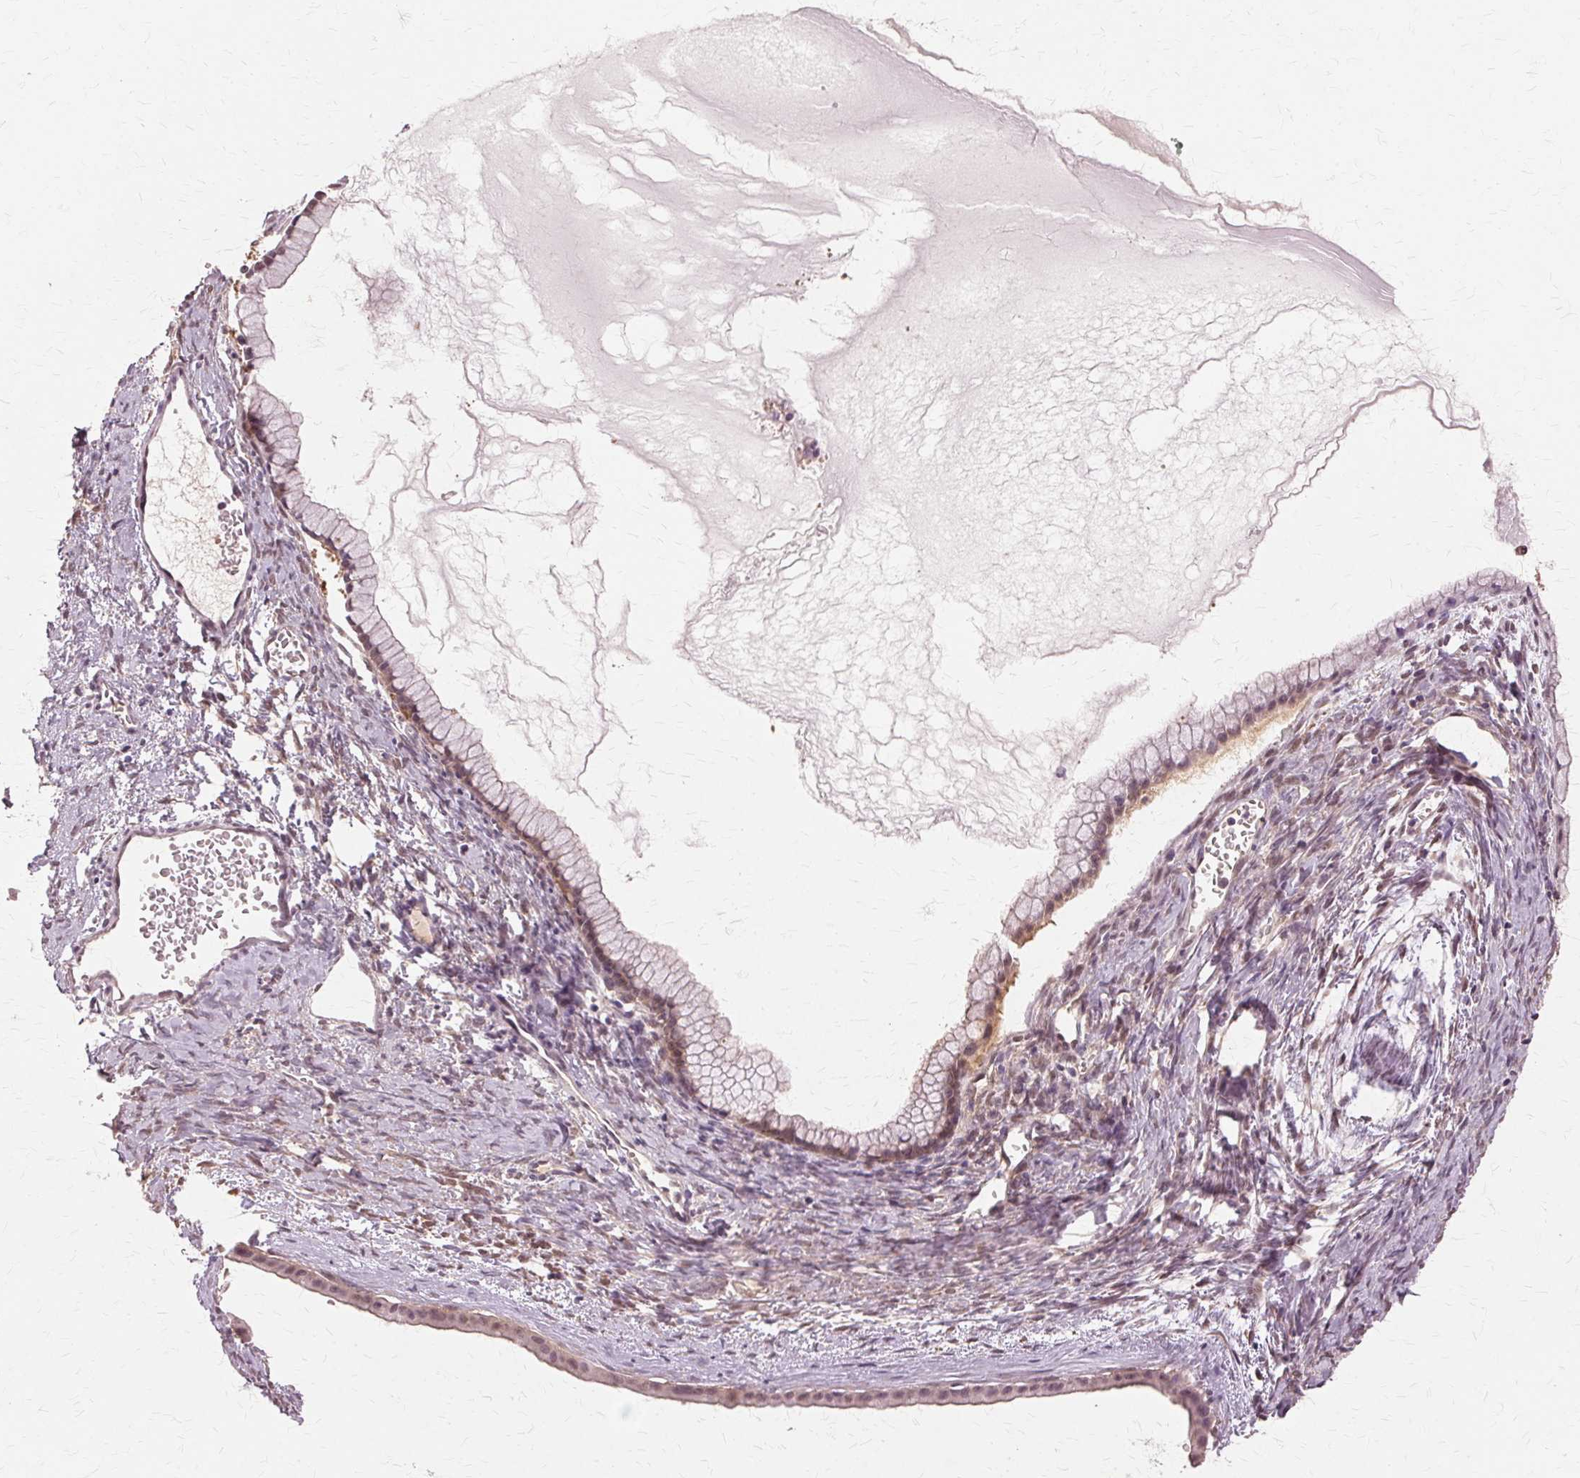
{"staining": {"intensity": "weak", "quantity": ">75%", "location": "cytoplasmic/membranous,nuclear"}, "tissue": "ovarian cancer", "cell_type": "Tumor cells", "image_type": "cancer", "snomed": [{"axis": "morphology", "description": "Cystadenocarcinoma, mucinous, NOS"}, {"axis": "topography", "description": "Ovary"}], "caption": "Ovarian cancer stained for a protein shows weak cytoplasmic/membranous and nuclear positivity in tumor cells.", "gene": "PRMT5", "patient": {"sex": "female", "age": 41}}